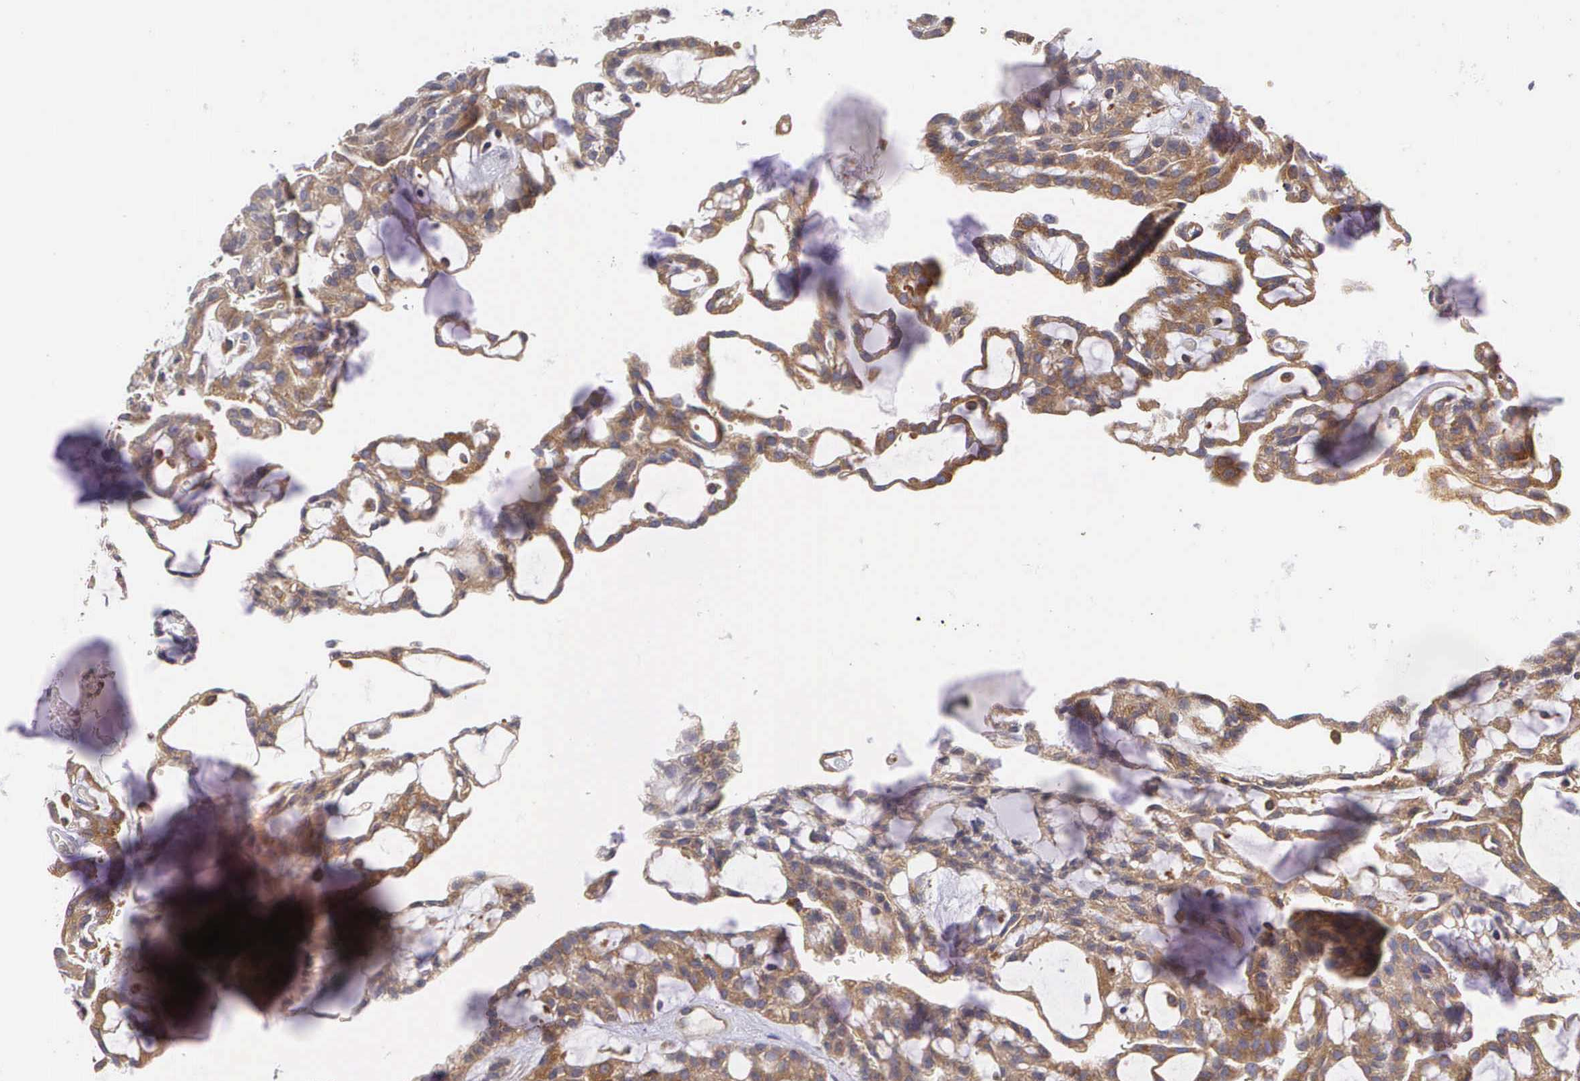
{"staining": {"intensity": "moderate", "quantity": ">75%", "location": "cytoplasmic/membranous"}, "tissue": "renal cancer", "cell_type": "Tumor cells", "image_type": "cancer", "snomed": [{"axis": "morphology", "description": "Adenocarcinoma, NOS"}, {"axis": "topography", "description": "Kidney"}], "caption": "Human adenocarcinoma (renal) stained with a protein marker exhibits moderate staining in tumor cells.", "gene": "GRIPAP1", "patient": {"sex": "male", "age": 63}}